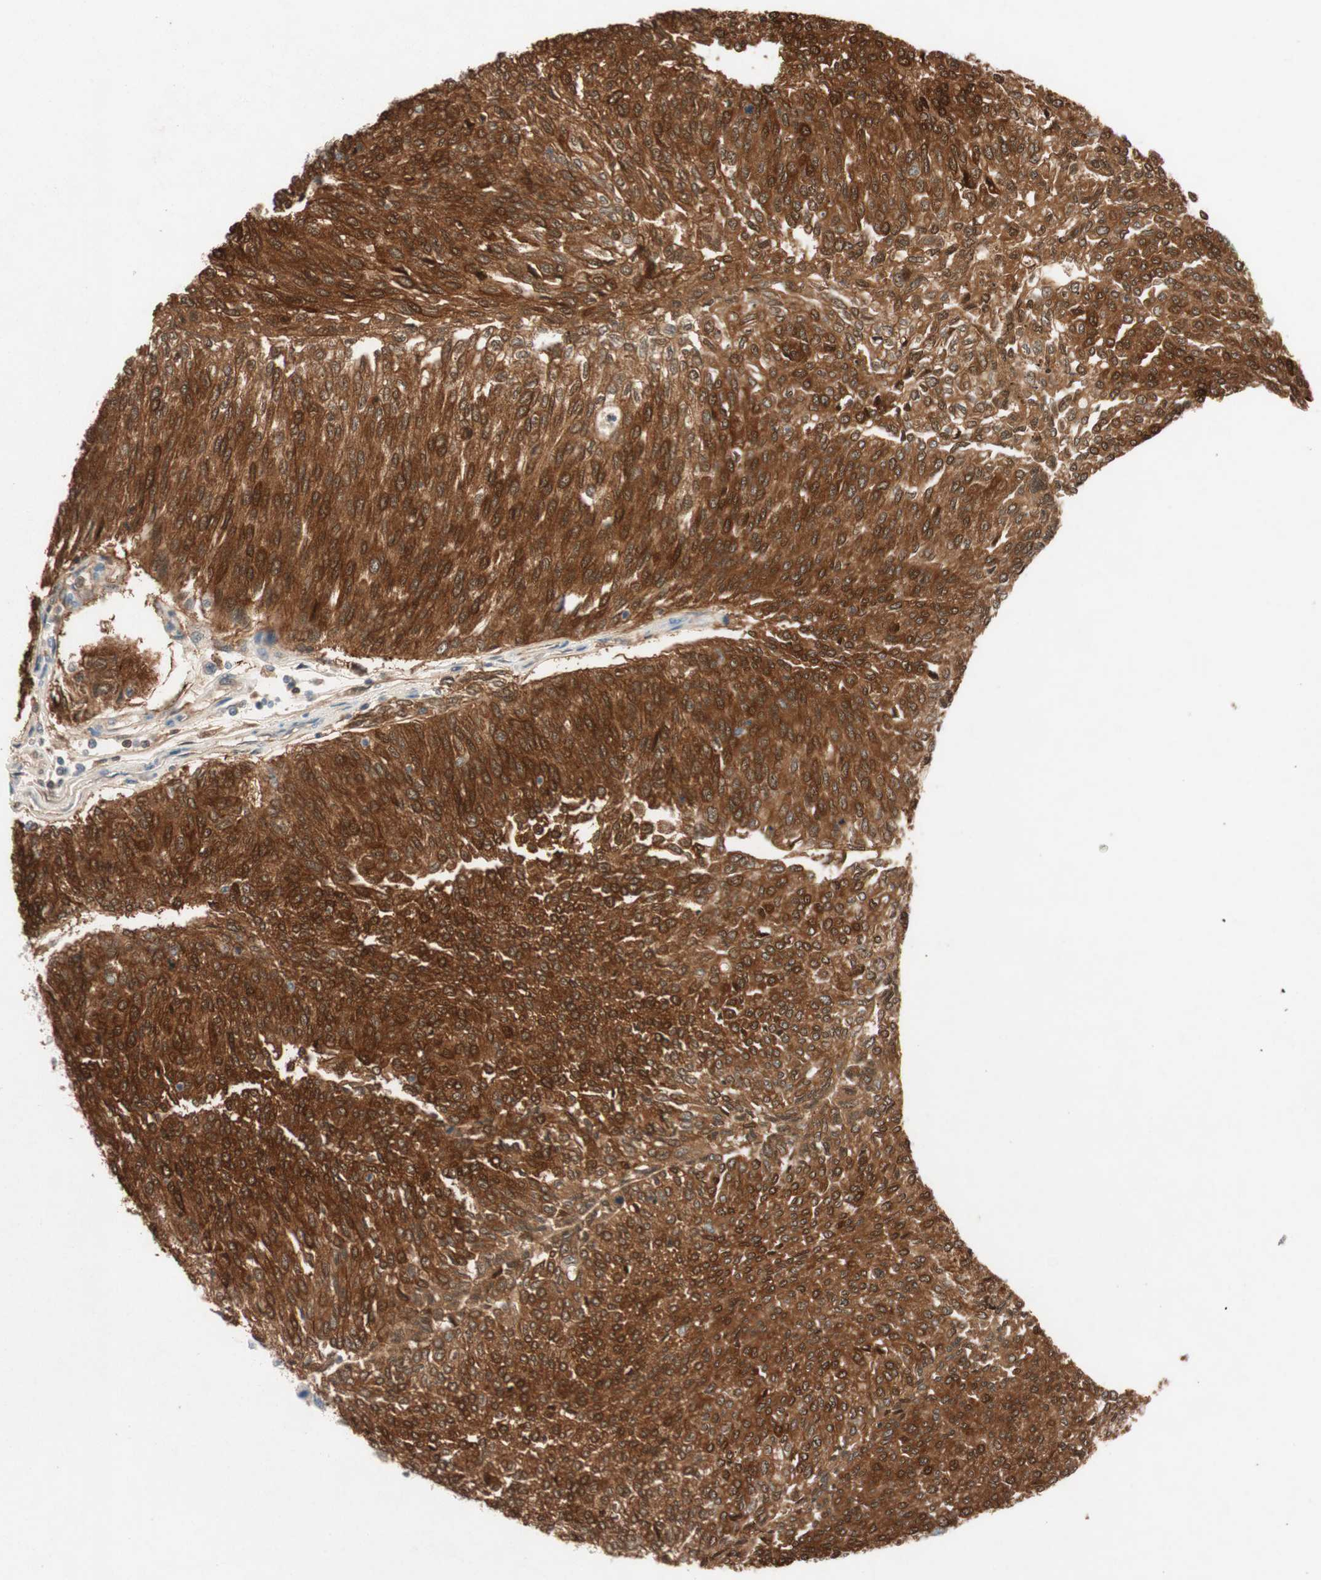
{"staining": {"intensity": "strong", "quantity": ">75%", "location": "cytoplasmic/membranous,nuclear"}, "tissue": "urothelial cancer", "cell_type": "Tumor cells", "image_type": "cancer", "snomed": [{"axis": "morphology", "description": "Urothelial carcinoma, Low grade"}, {"axis": "topography", "description": "Urinary bladder"}], "caption": "Protein expression analysis of human low-grade urothelial carcinoma reveals strong cytoplasmic/membranous and nuclear staining in approximately >75% of tumor cells. Using DAB (3,3'-diaminobenzidine) (brown) and hematoxylin (blue) stains, captured at high magnification using brightfield microscopy.", "gene": "SERPINB5", "patient": {"sex": "female", "age": 79}}